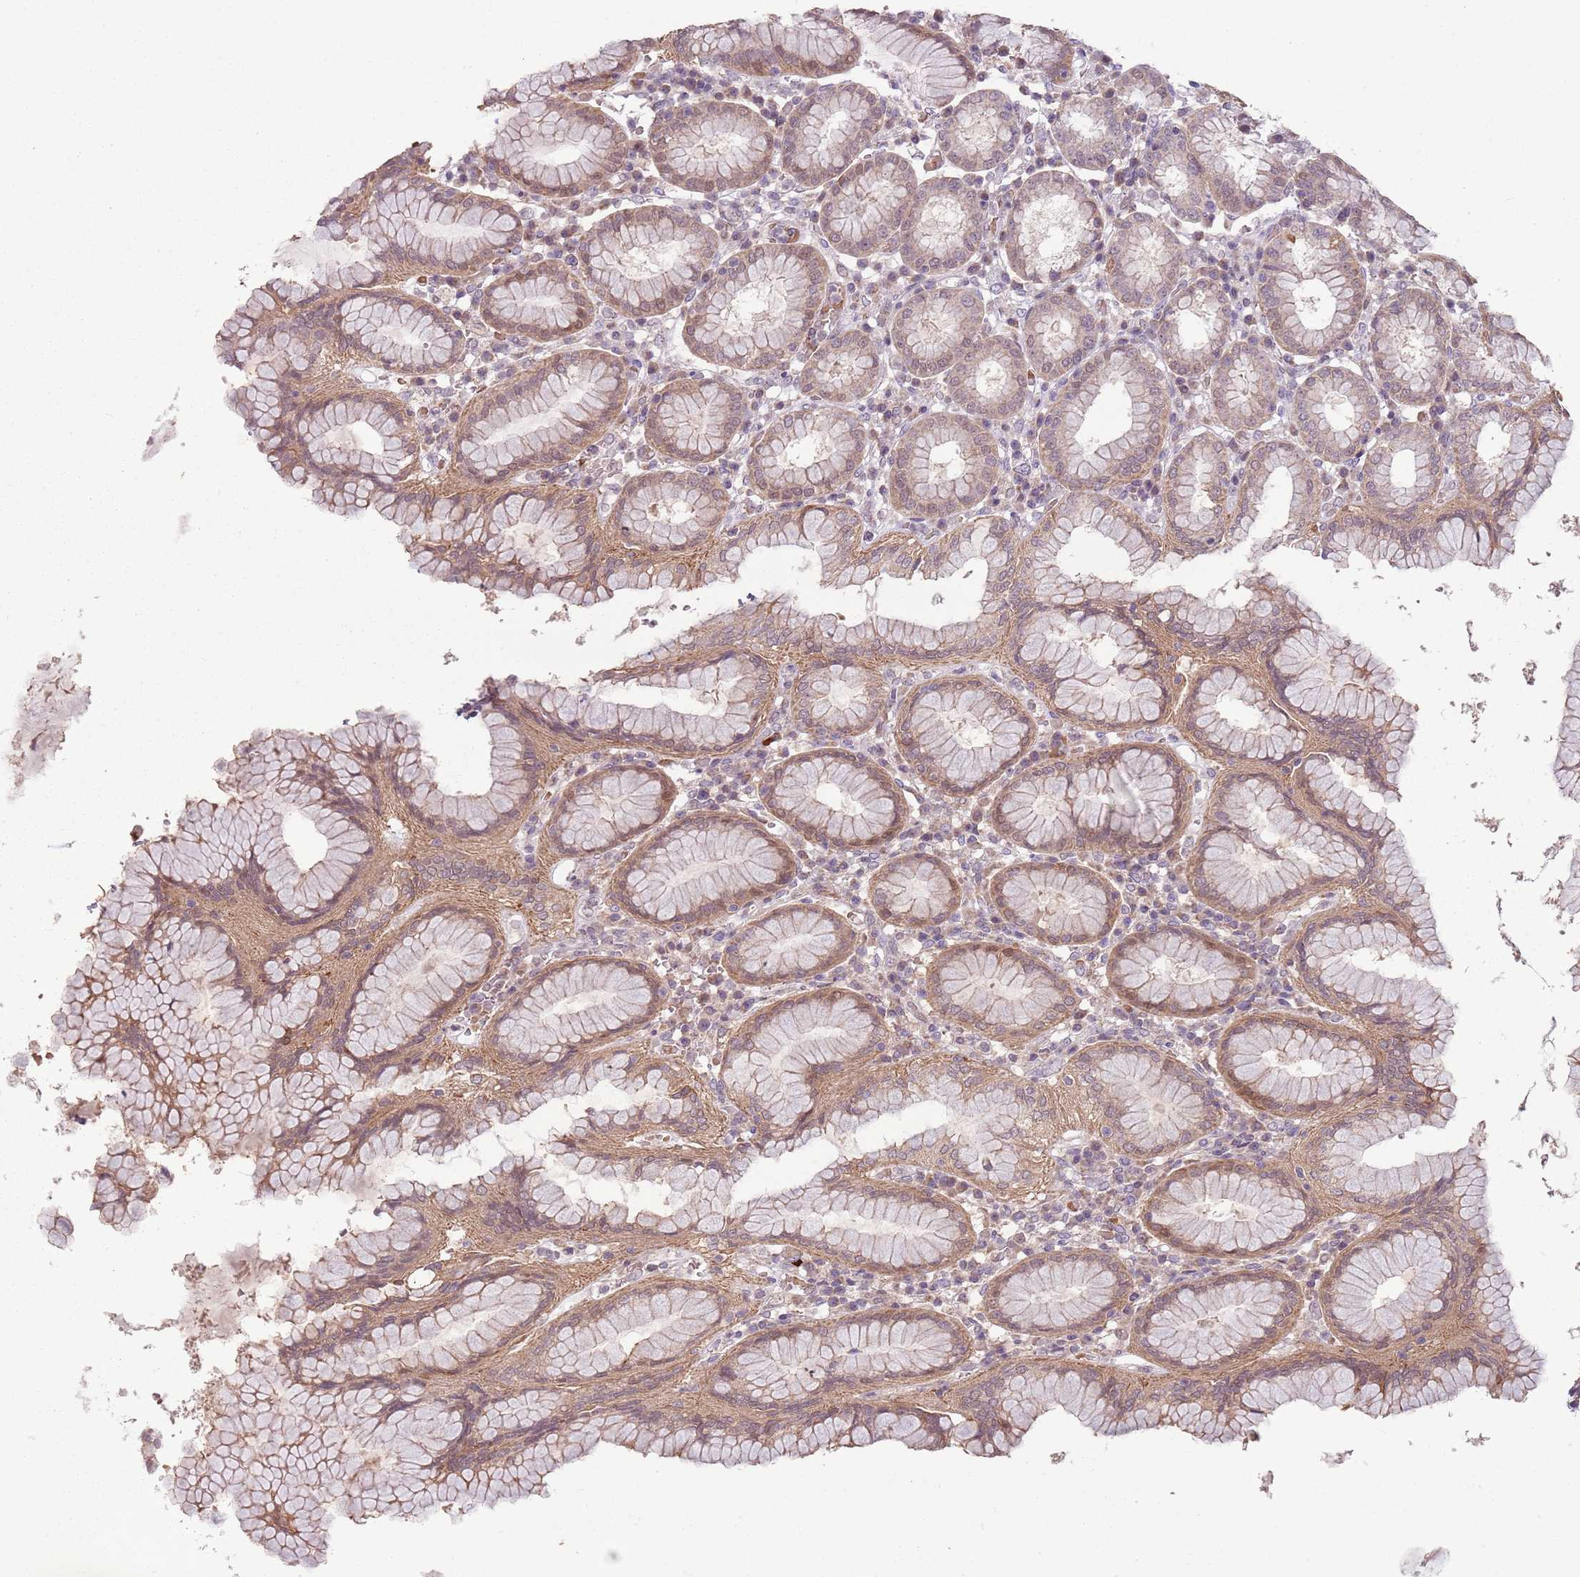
{"staining": {"intensity": "weak", "quantity": ">75%", "location": "cytoplasmic/membranous"}, "tissue": "stomach", "cell_type": "Glandular cells", "image_type": "normal", "snomed": [{"axis": "morphology", "description": "Normal tissue, NOS"}, {"axis": "topography", "description": "Stomach"}, {"axis": "topography", "description": "Stomach, lower"}], "caption": "Immunohistochemical staining of unremarkable stomach shows >75% levels of weak cytoplasmic/membranous protein positivity in about >75% of glandular cells. The staining was performed using DAB (3,3'-diaminobenzidine) to visualize the protein expression in brown, while the nuclei were stained in blue with hematoxylin (Magnification: 20x).", "gene": "TEKT4", "patient": {"sex": "female", "age": 56}}